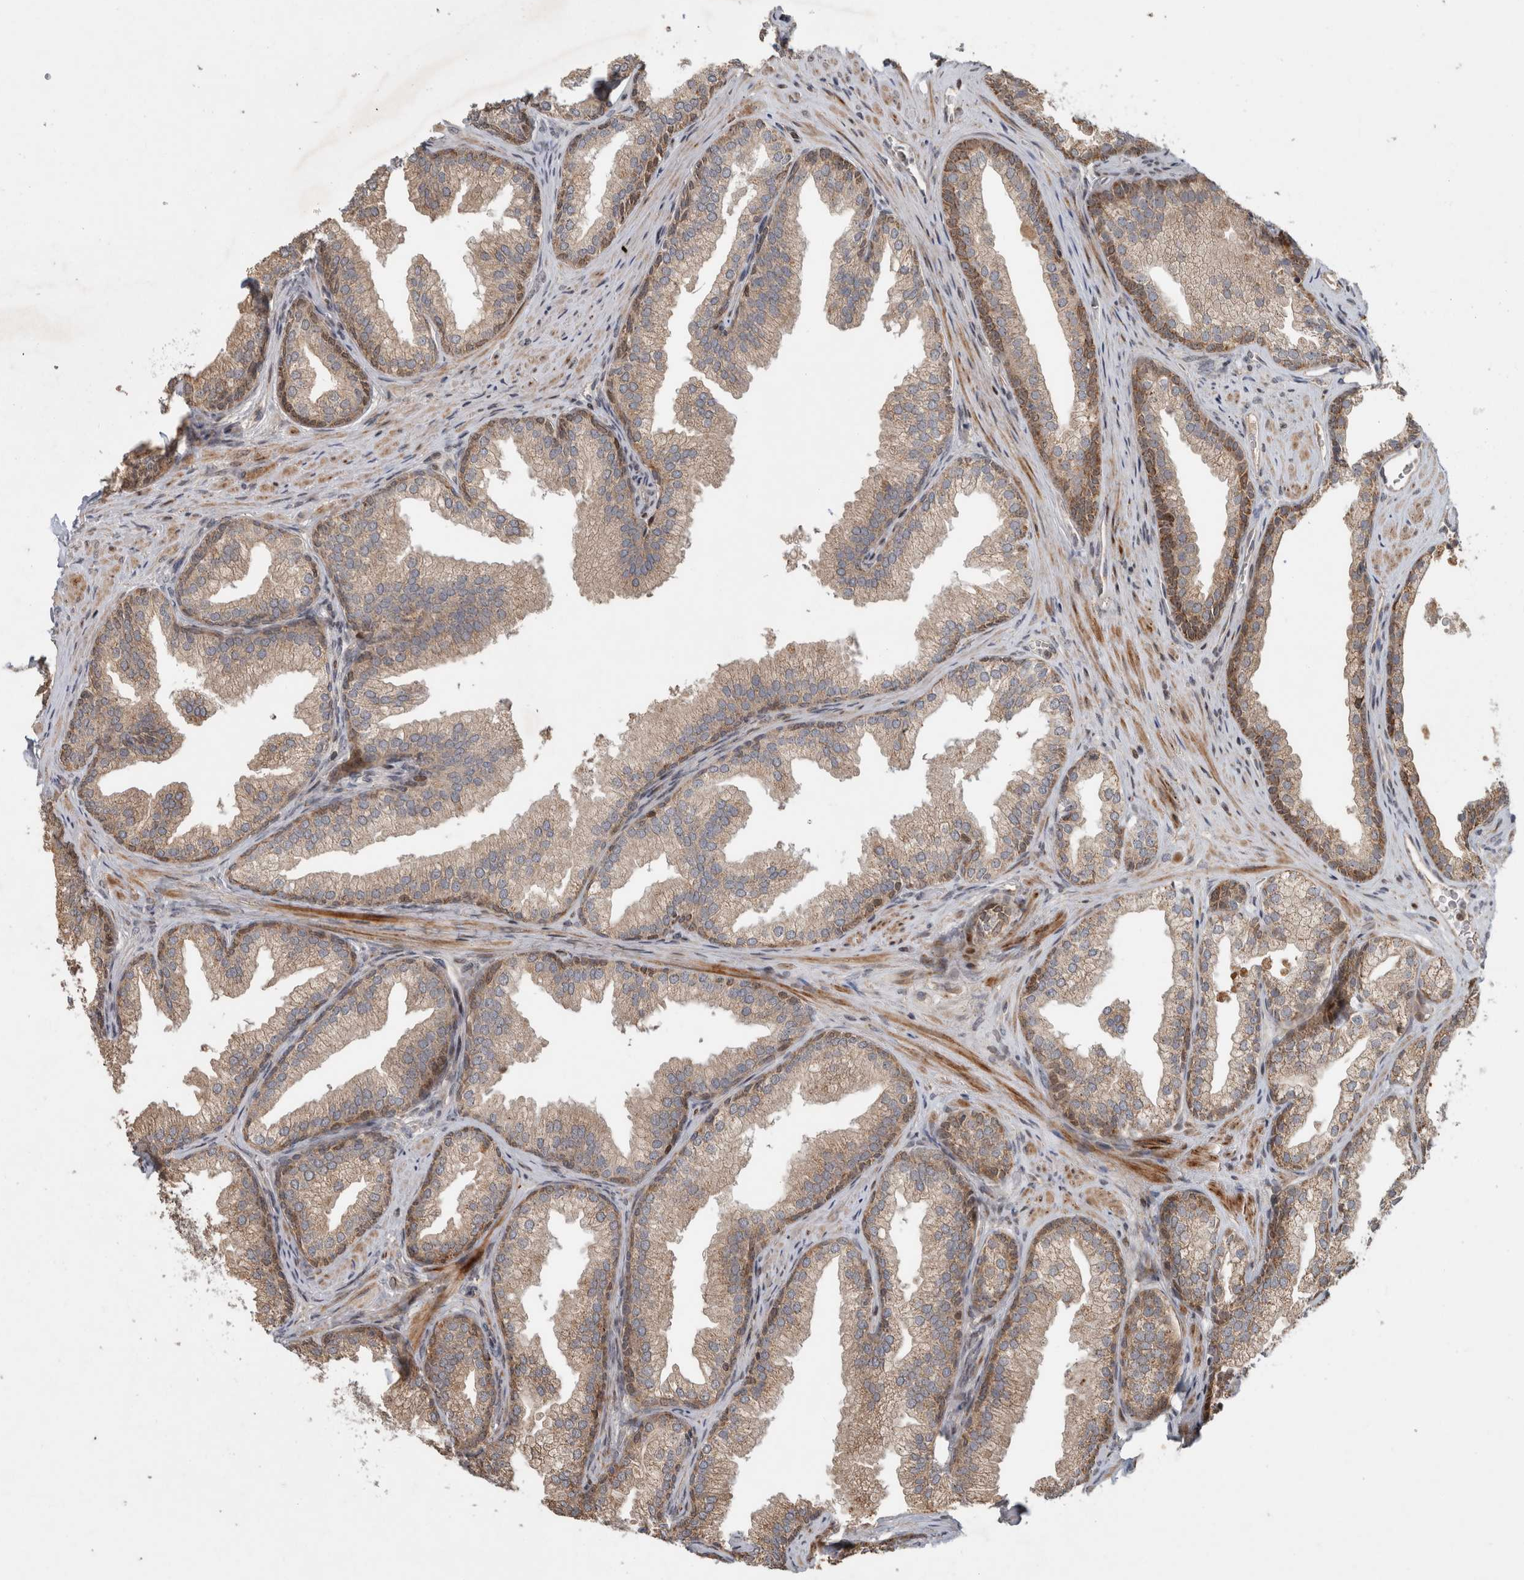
{"staining": {"intensity": "weak", "quantity": ">75%", "location": "cytoplasmic/membranous"}, "tissue": "prostate", "cell_type": "Glandular cells", "image_type": "normal", "snomed": [{"axis": "morphology", "description": "Normal tissue, NOS"}, {"axis": "topography", "description": "Prostate"}], "caption": "Normal prostate was stained to show a protein in brown. There is low levels of weak cytoplasmic/membranous staining in about >75% of glandular cells. (Brightfield microscopy of DAB IHC at high magnification).", "gene": "INSRR", "patient": {"sex": "male", "age": 76}}